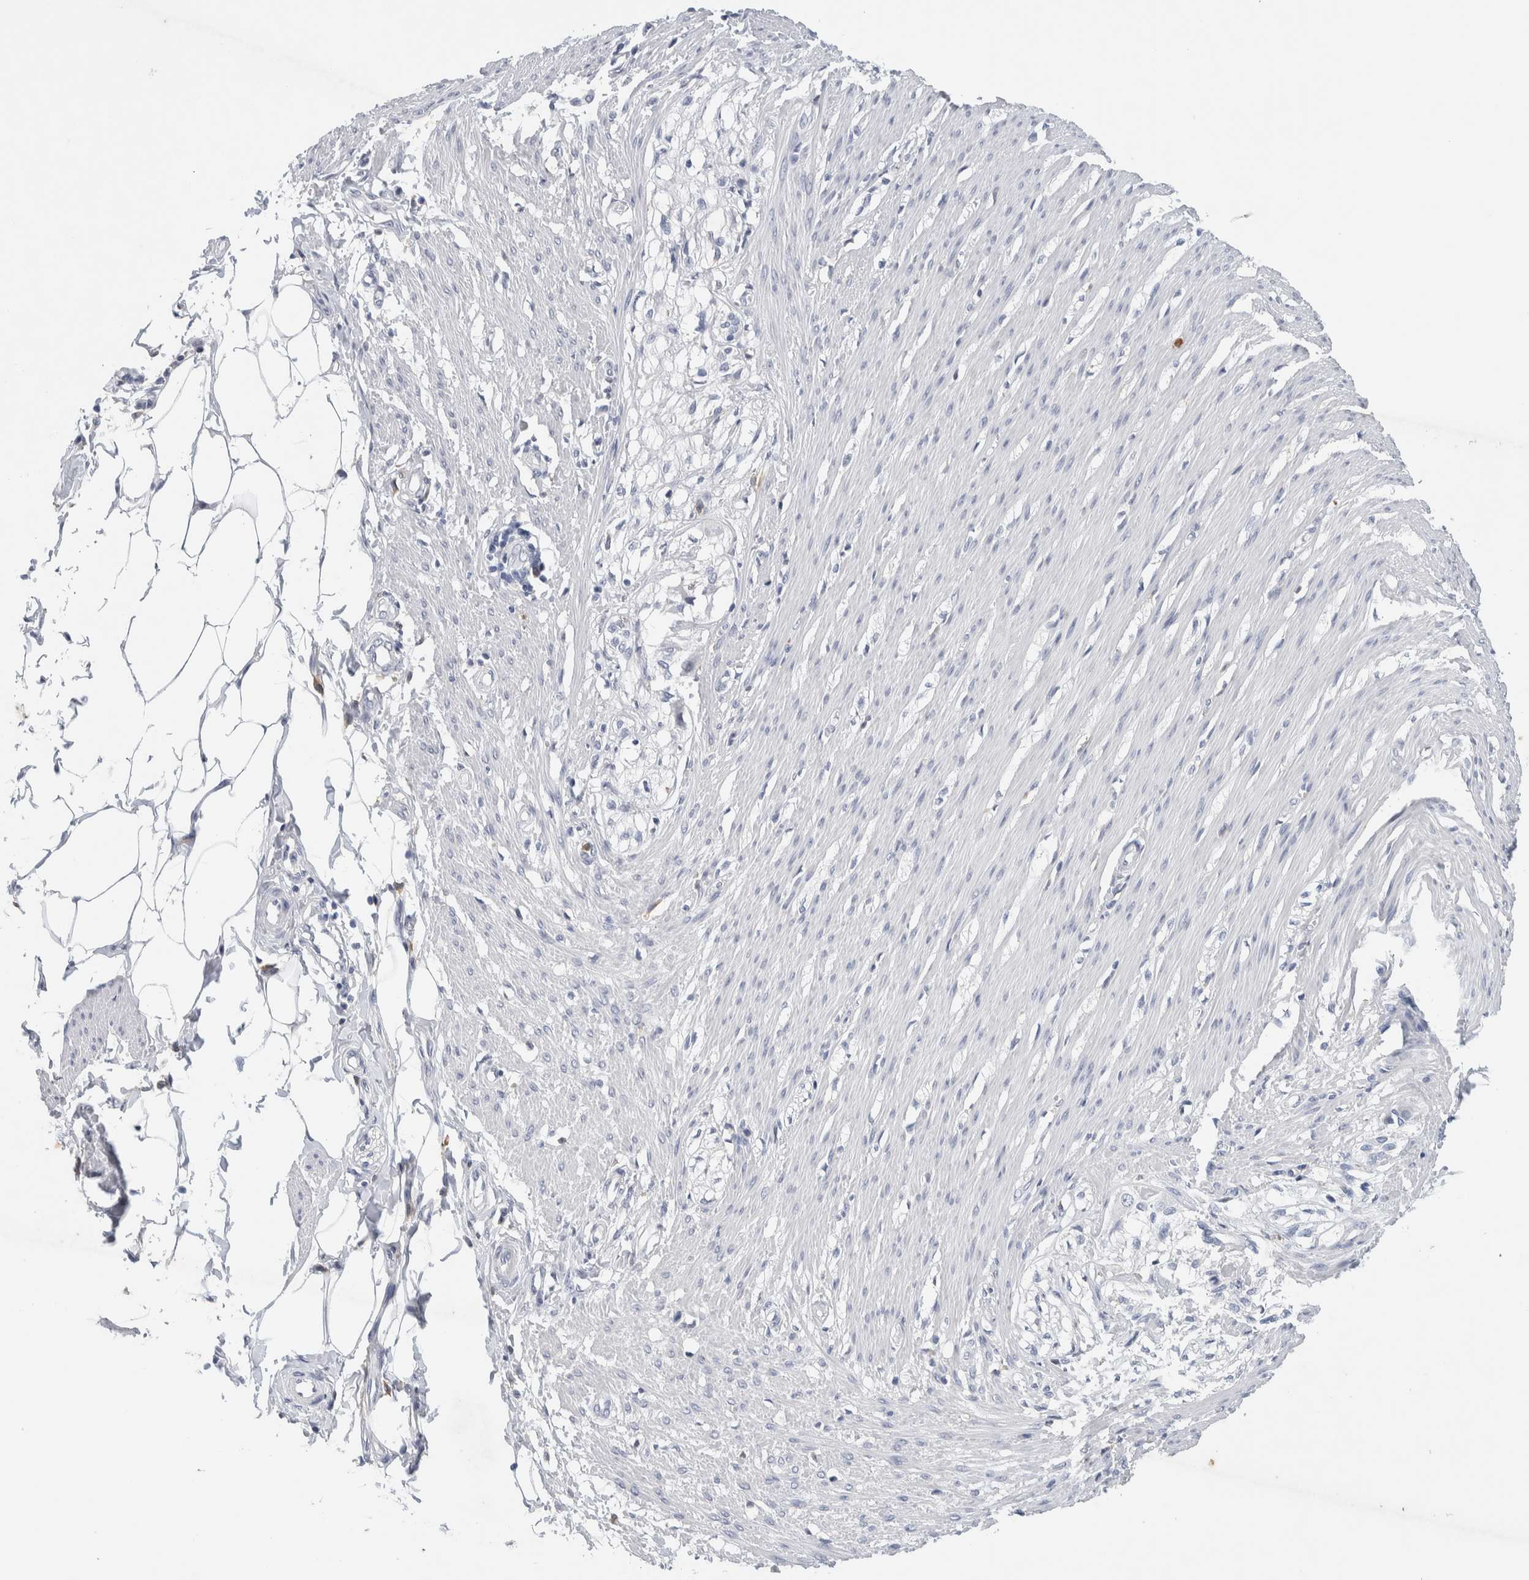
{"staining": {"intensity": "negative", "quantity": "none", "location": "none"}, "tissue": "smooth muscle", "cell_type": "Smooth muscle cells", "image_type": "normal", "snomed": [{"axis": "morphology", "description": "Normal tissue, NOS"}, {"axis": "morphology", "description": "Adenocarcinoma, NOS"}, {"axis": "topography", "description": "Smooth muscle"}, {"axis": "topography", "description": "Colon"}], "caption": "Protein analysis of benign smooth muscle exhibits no significant positivity in smooth muscle cells.", "gene": "NCF2", "patient": {"sex": "male", "age": 14}}